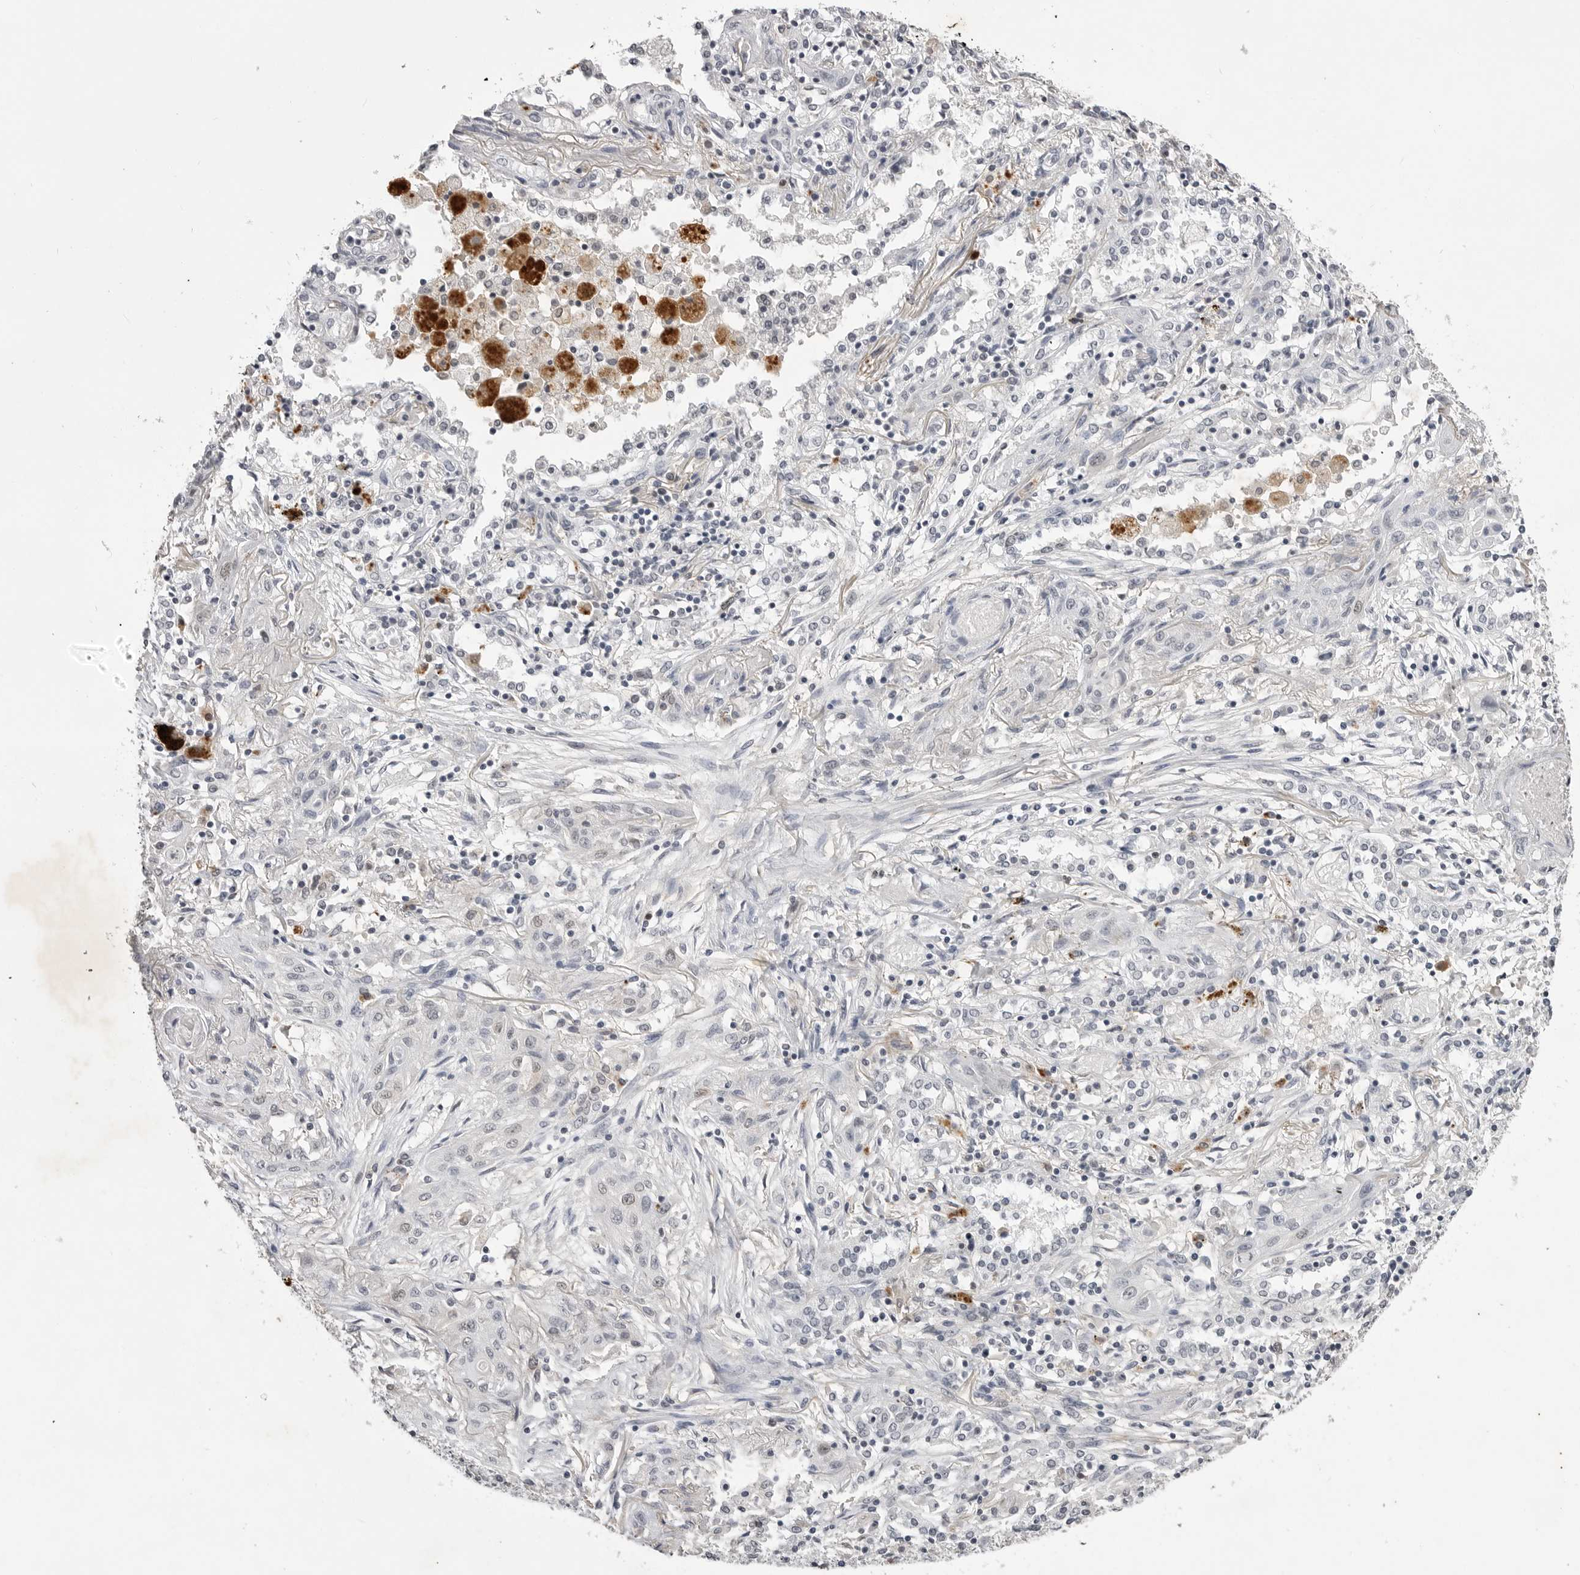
{"staining": {"intensity": "negative", "quantity": "none", "location": "none"}, "tissue": "lung cancer", "cell_type": "Tumor cells", "image_type": "cancer", "snomed": [{"axis": "morphology", "description": "Squamous cell carcinoma, NOS"}, {"axis": "topography", "description": "Lung"}], "caption": "Immunohistochemical staining of lung cancer (squamous cell carcinoma) reveals no significant expression in tumor cells. The staining was performed using DAB to visualize the protein expression in brown, while the nuclei were stained in blue with hematoxylin (Magnification: 20x).", "gene": "RRM1", "patient": {"sex": "female", "age": 47}}